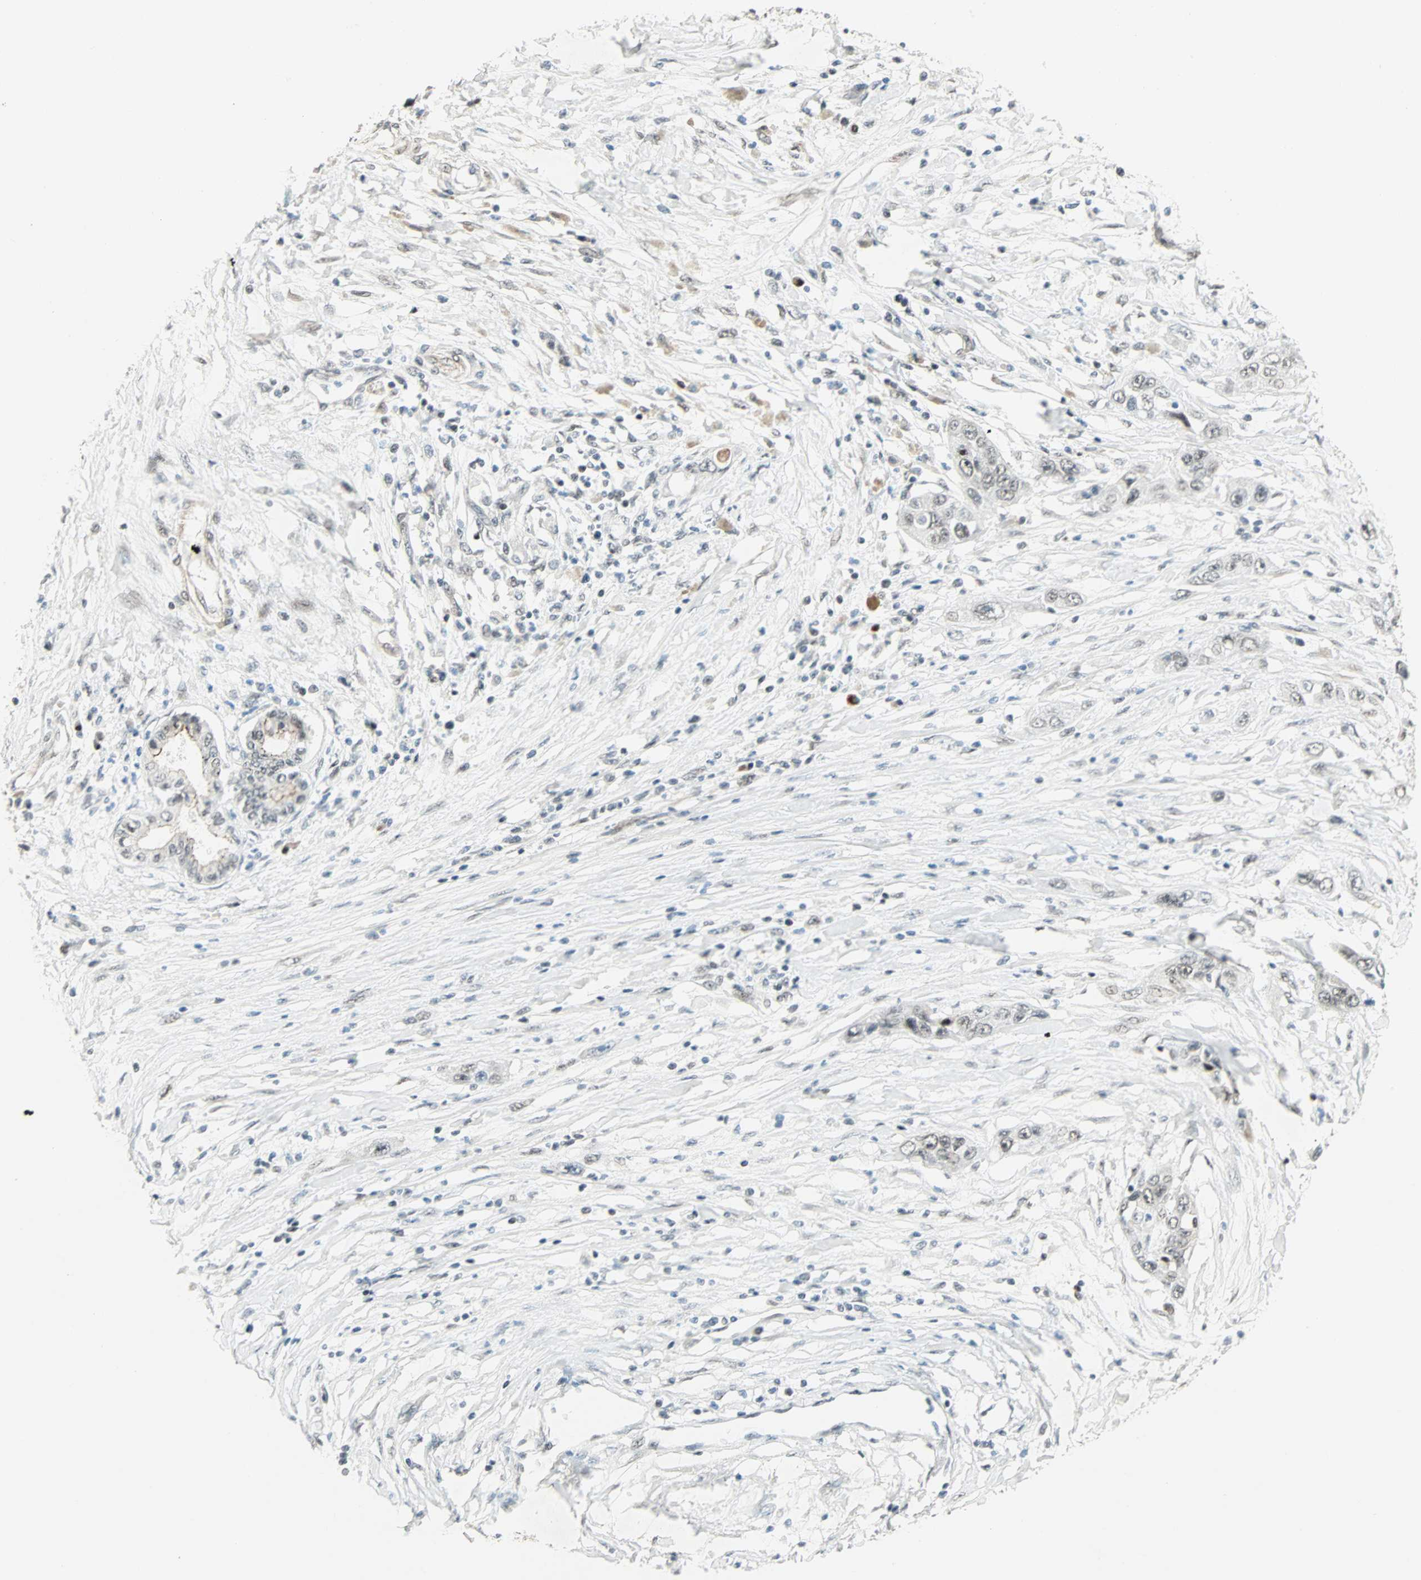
{"staining": {"intensity": "weak", "quantity": "<25%", "location": "nuclear"}, "tissue": "pancreatic cancer", "cell_type": "Tumor cells", "image_type": "cancer", "snomed": [{"axis": "morphology", "description": "Adenocarcinoma, NOS"}, {"axis": "topography", "description": "Pancreas"}], "caption": "Immunohistochemistry (IHC) of pancreatic adenocarcinoma displays no positivity in tumor cells.", "gene": "CBX4", "patient": {"sex": "female", "age": 70}}